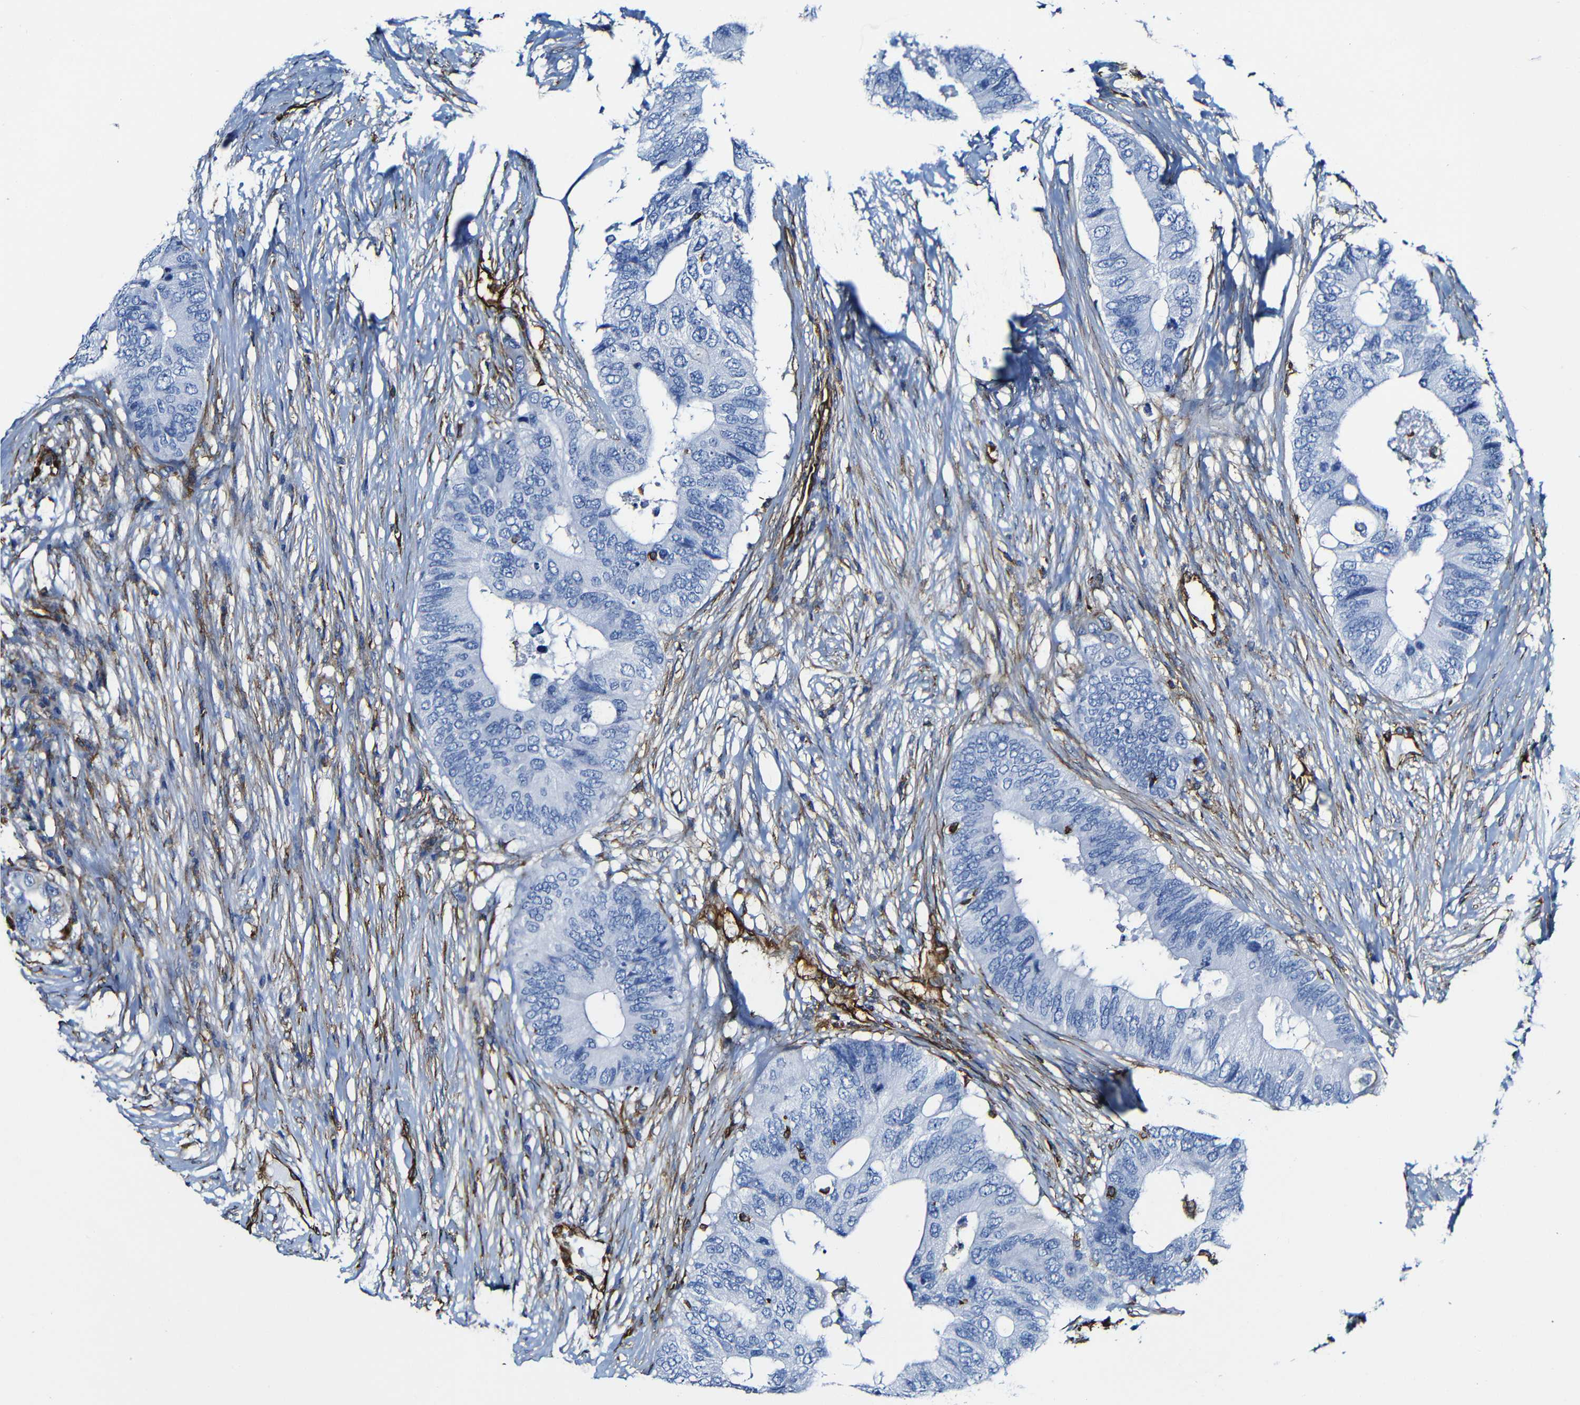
{"staining": {"intensity": "negative", "quantity": "none", "location": "none"}, "tissue": "colorectal cancer", "cell_type": "Tumor cells", "image_type": "cancer", "snomed": [{"axis": "morphology", "description": "Adenocarcinoma, NOS"}, {"axis": "topography", "description": "Colon"}], "caption": "This is a image of immunohistochemistry staining of colorectal cancer (adenocarcinoma), which shows no staining in tumor cells.", "gene": "MSN", "patient": {"sex": "male", "age": 71}}